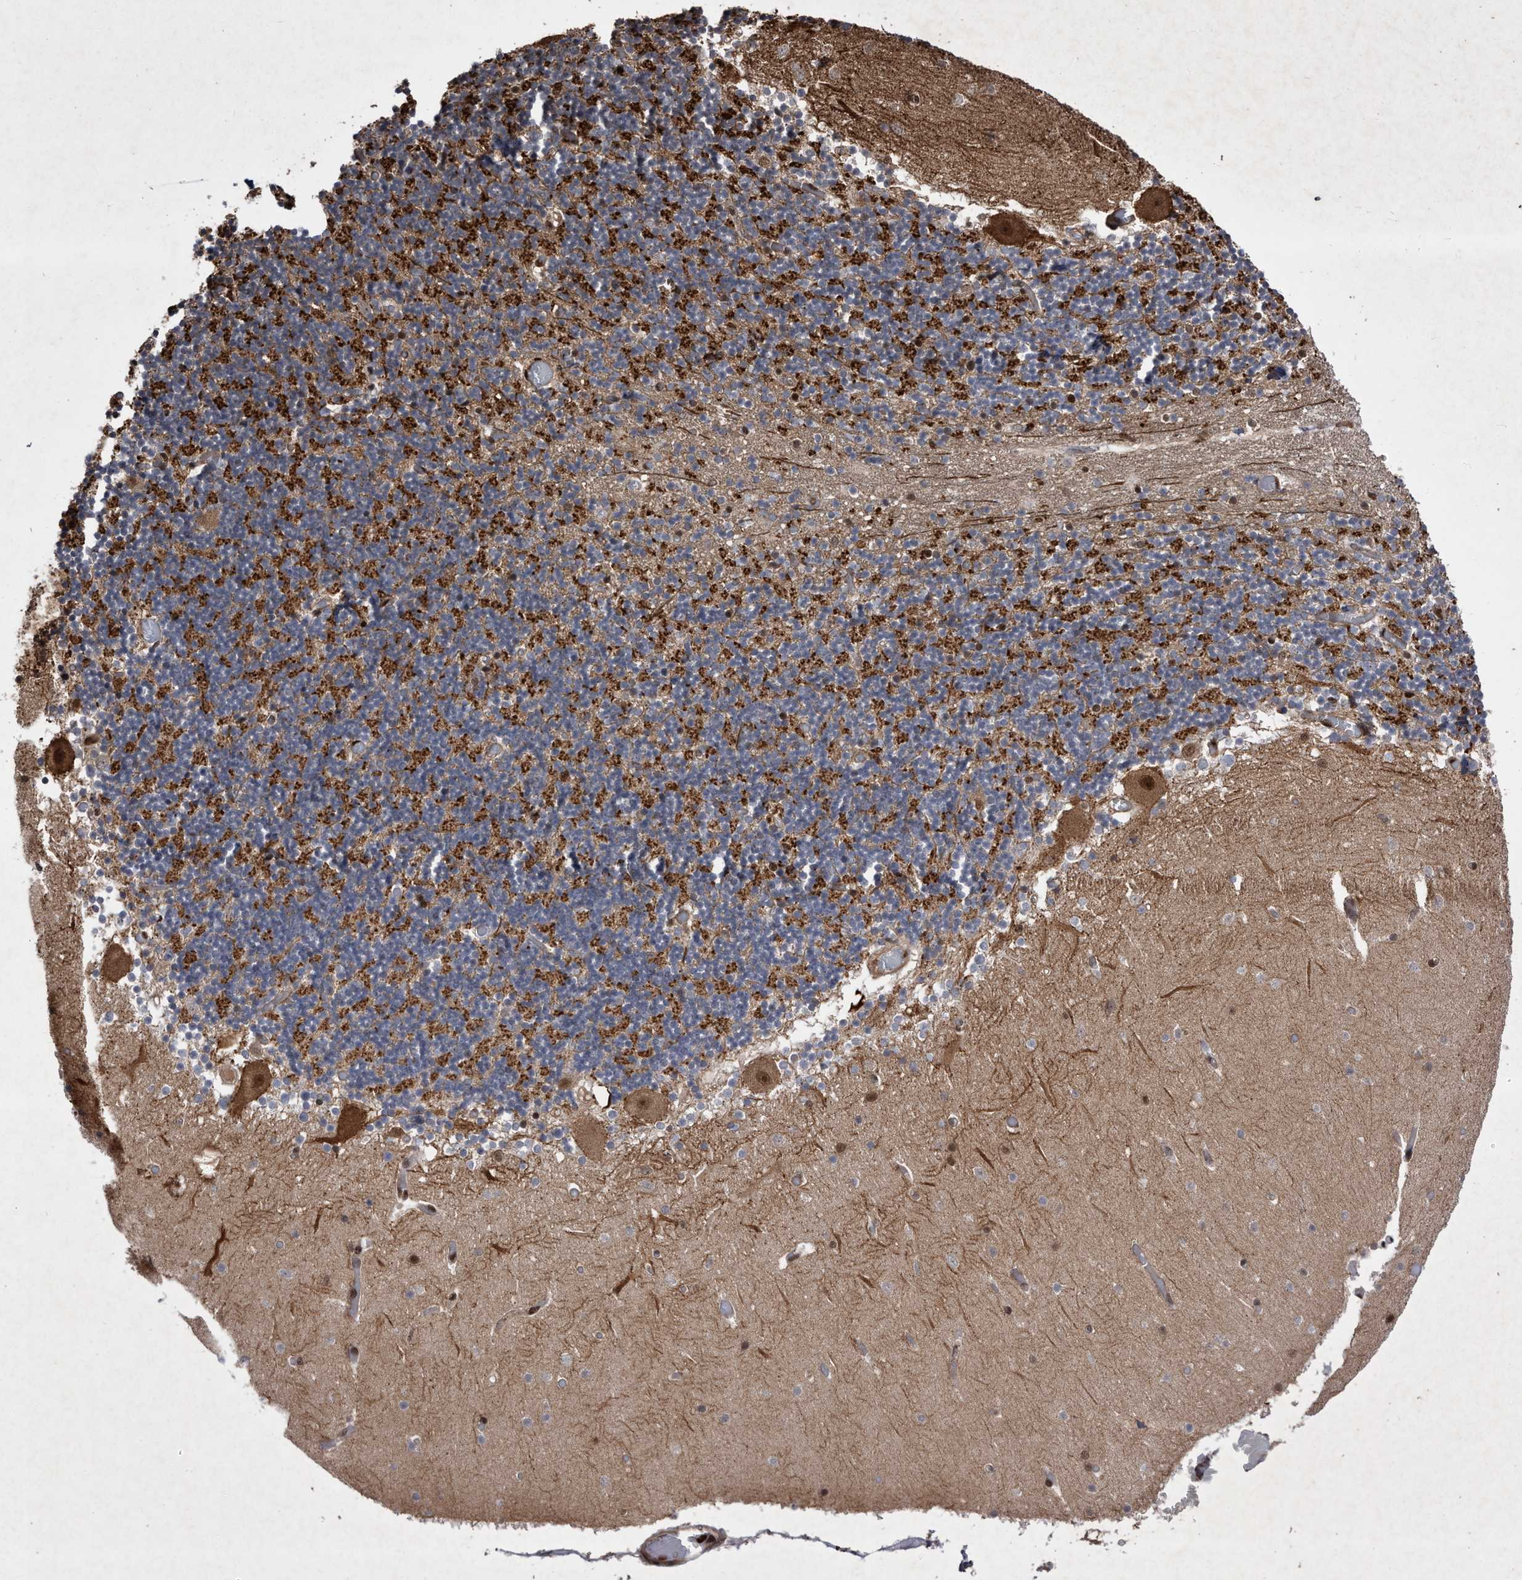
{"staining": {"intensity": "moderate", "quantity": "<25%", "location": "cytoplasmic/membranous,nuclear"}, "tissue": "cerebellum", "cell_type": "Cells in granular layer", "image_type": "normal", "snomed": [{"axis": "morphology", "description": "Normal tissue, NOS"}, {"axis": "topography", "description": "Cerebellum"}], "caption": "DAB (3,3'-diaminobenzidine) immunohistochemical staining of normal human cerebellum exhibits moderate cytoplasmic/membranous,nuclear protein expression in about <25% of cells in granular layer.", "gene": "RAD23B", "patient": {"sex": "female", "age": 28}}